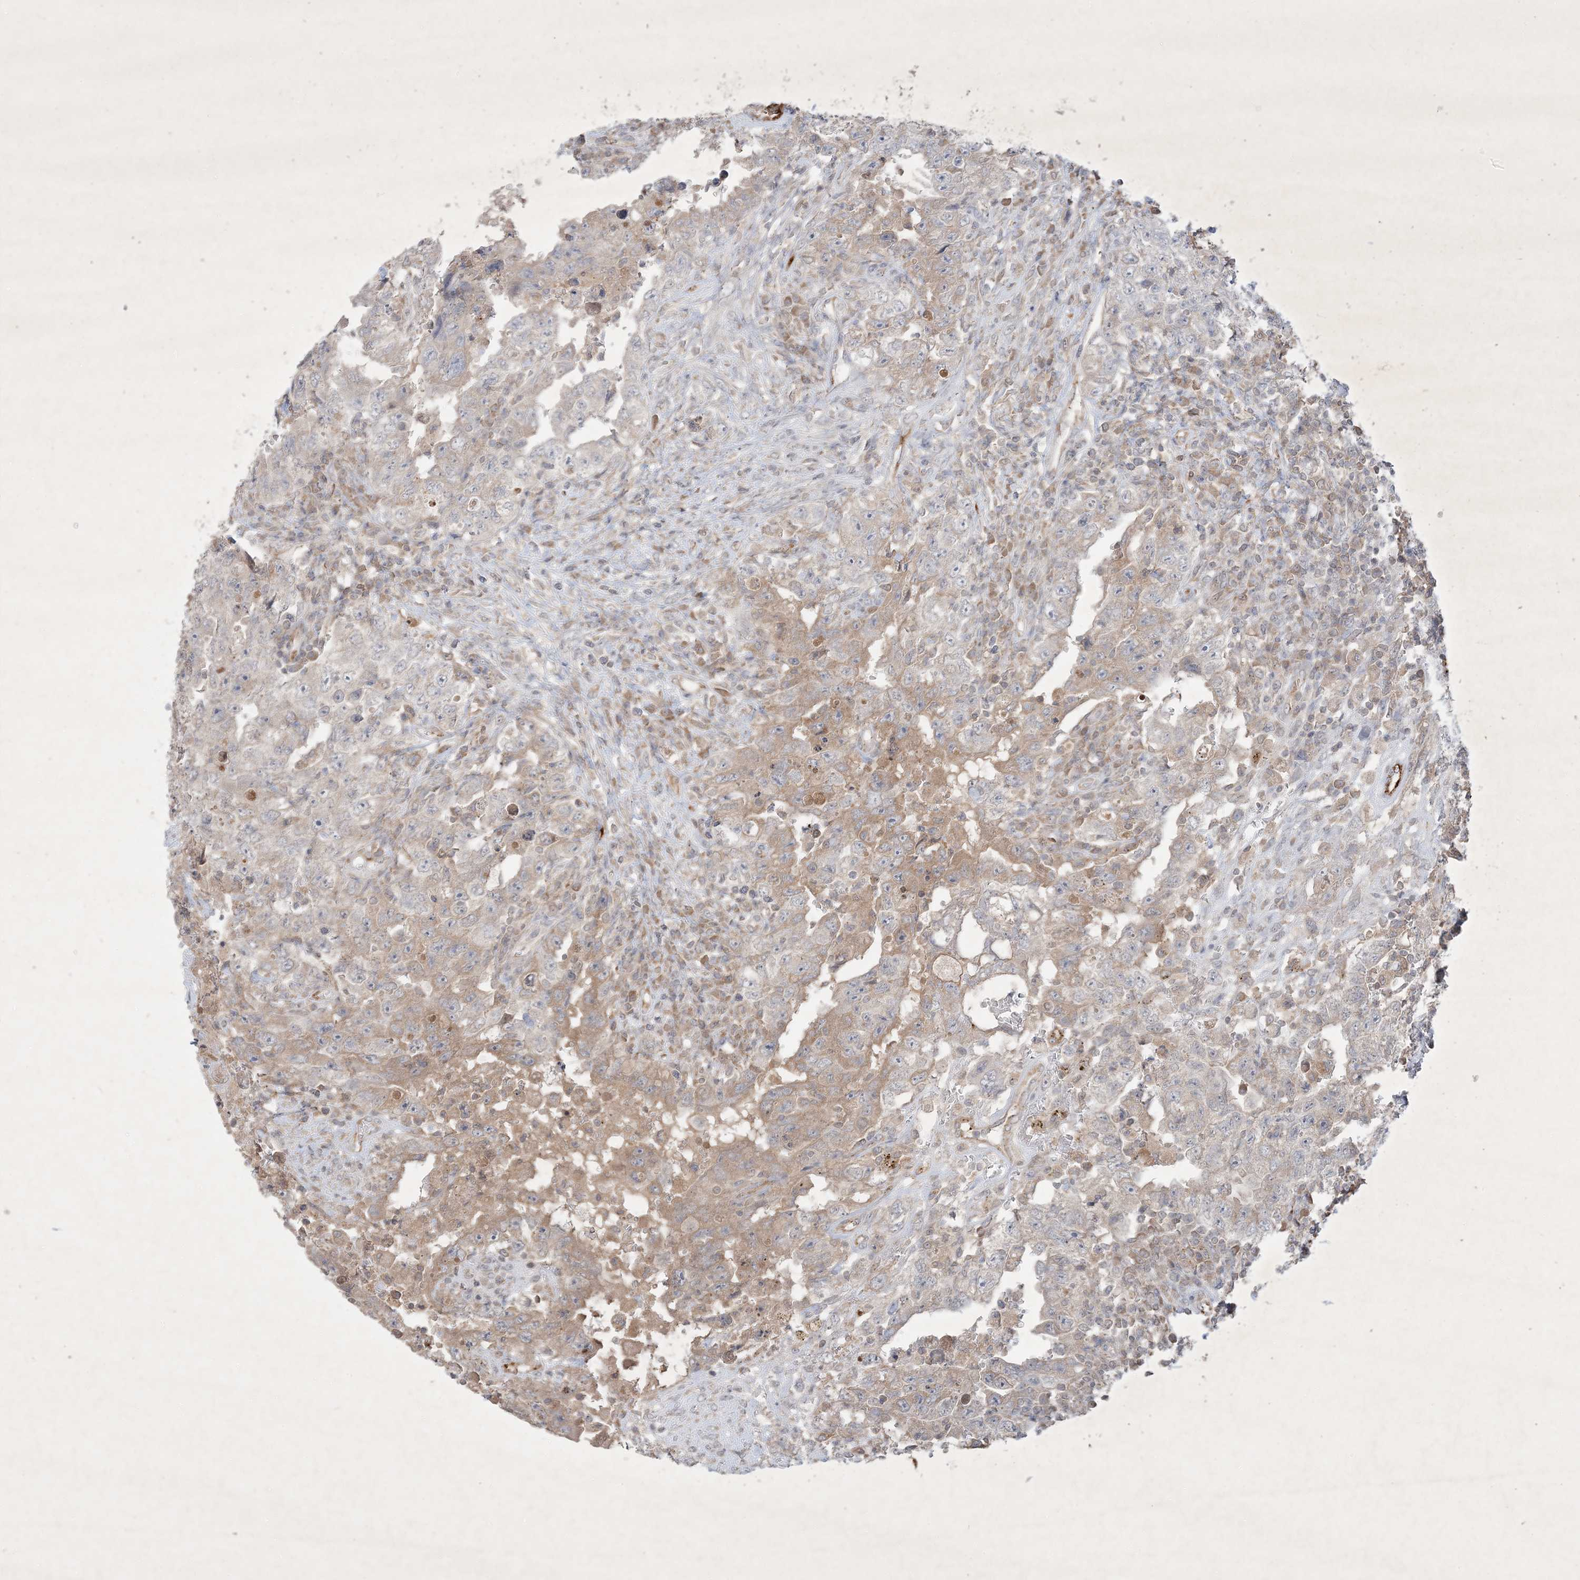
{"staining": {"intensity": "weak", "quantity": "<25%", "location": "cytoplasmic/membranous"}, "tissue": "testis cancer", "cell_type": "Tumor cells", "image_type": "cancer", "snomed": [{"axis": "morphology", "description": "Carcinoma, Embryonal, NOS"}, {"axis": "topography", "description": "Testis"}], "caption": "A micrograph of embryonal carcinoma (testis) stained for a protein shows no brown staining in tumor cells.", "gene": "PRSS36", "patient": {"sex": "male", "age": 26}}